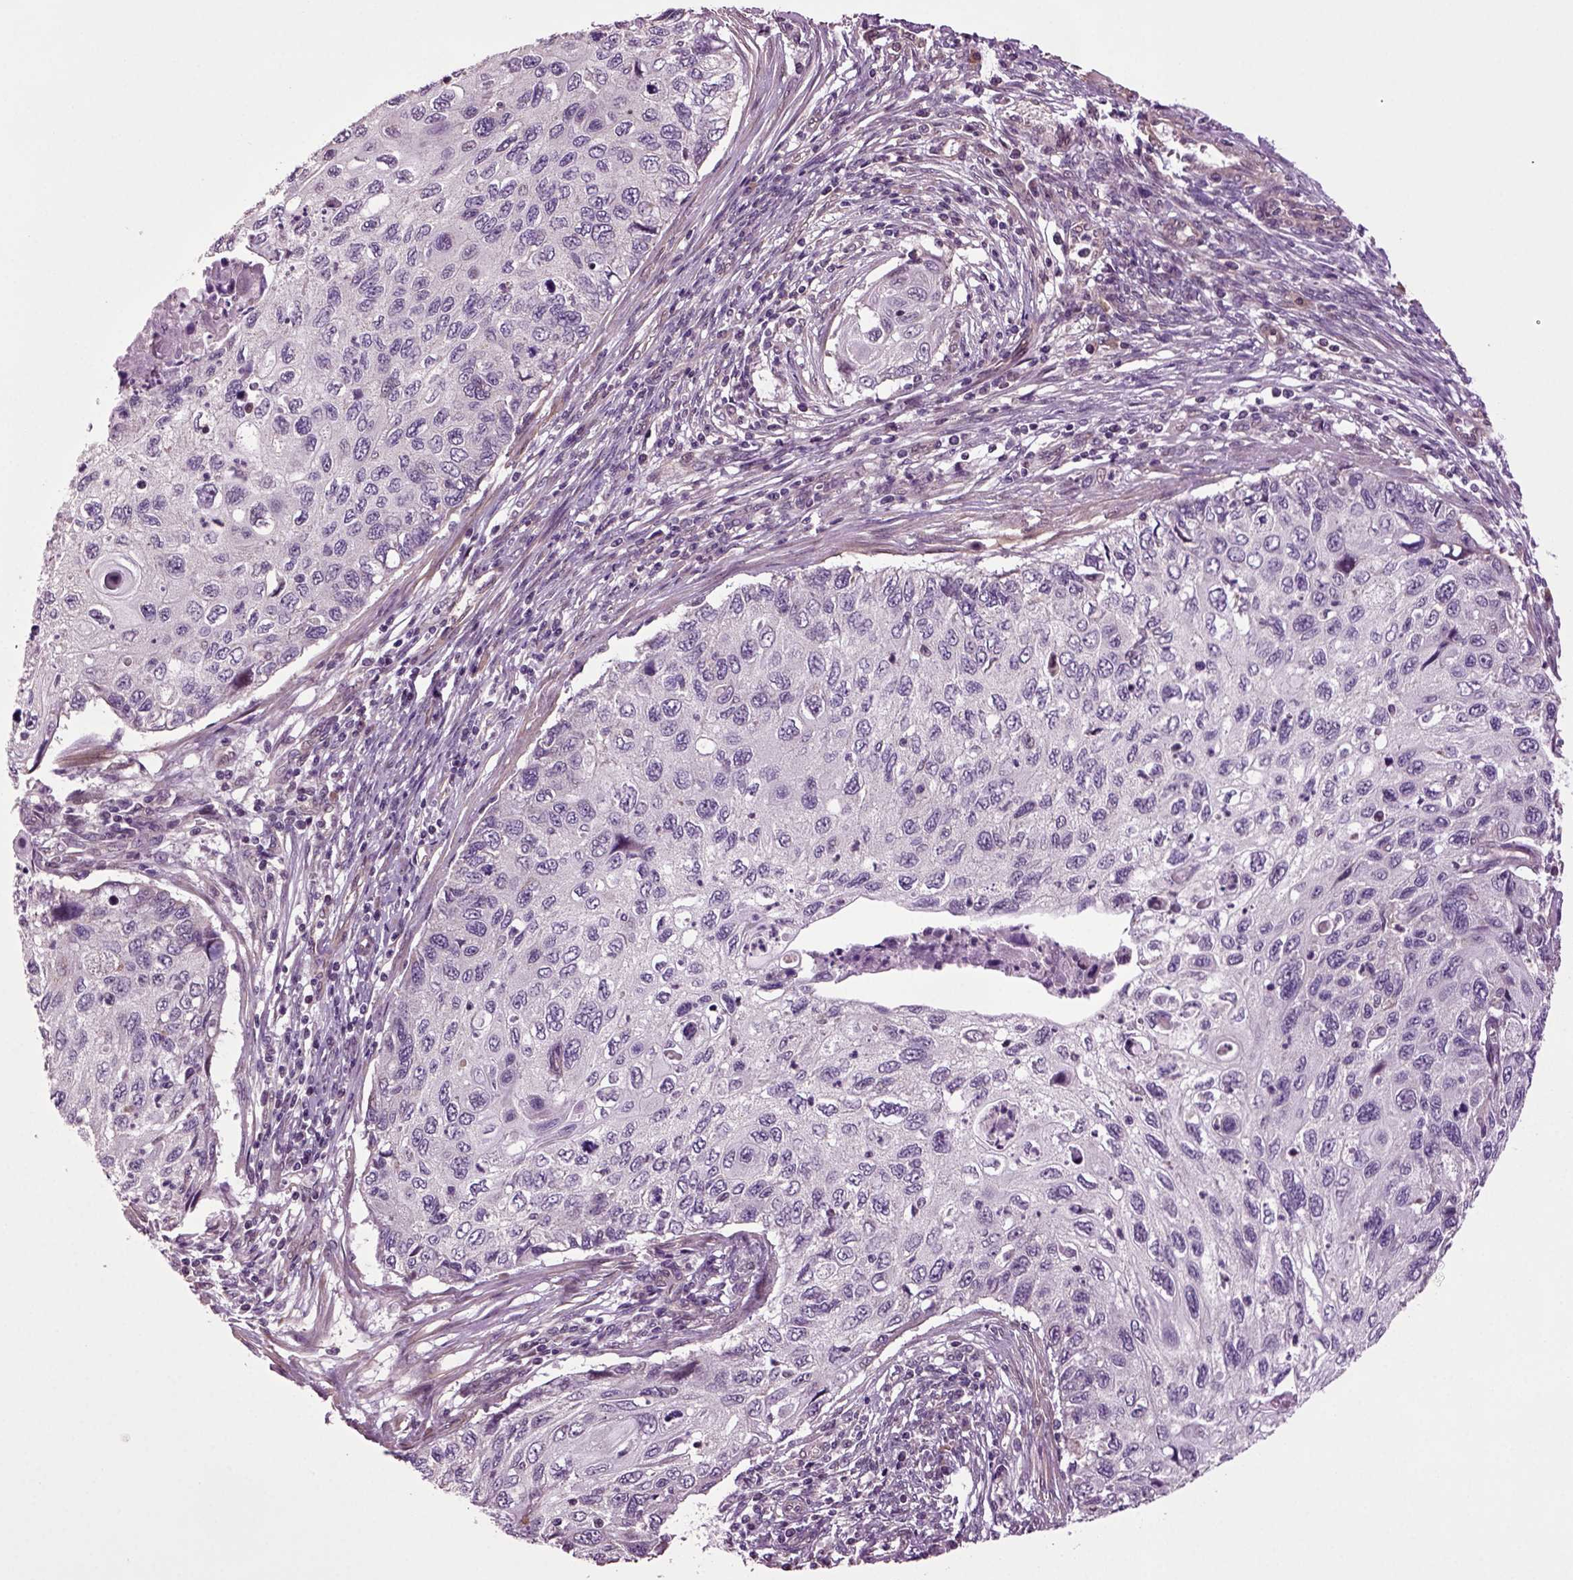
{"staining": {"intensity": "negative", "quantity": "none", "location": "none"}, "tissue": "cervical cancer", "cell_type": "Tumor cells", "image_type": "cancer", "snomed": [{"axis": "morphology", "description": "Squamous cell carcinoma, NOS"}, {"axis": "topography", "description": "Cervix"}], "caption": "This is an immunohistochemistry histopathology image of human cervical cancer. There is no positivity in tumor cells.", "gene": "HAGHL", "patient": {"sex": "female", "age": 70}}